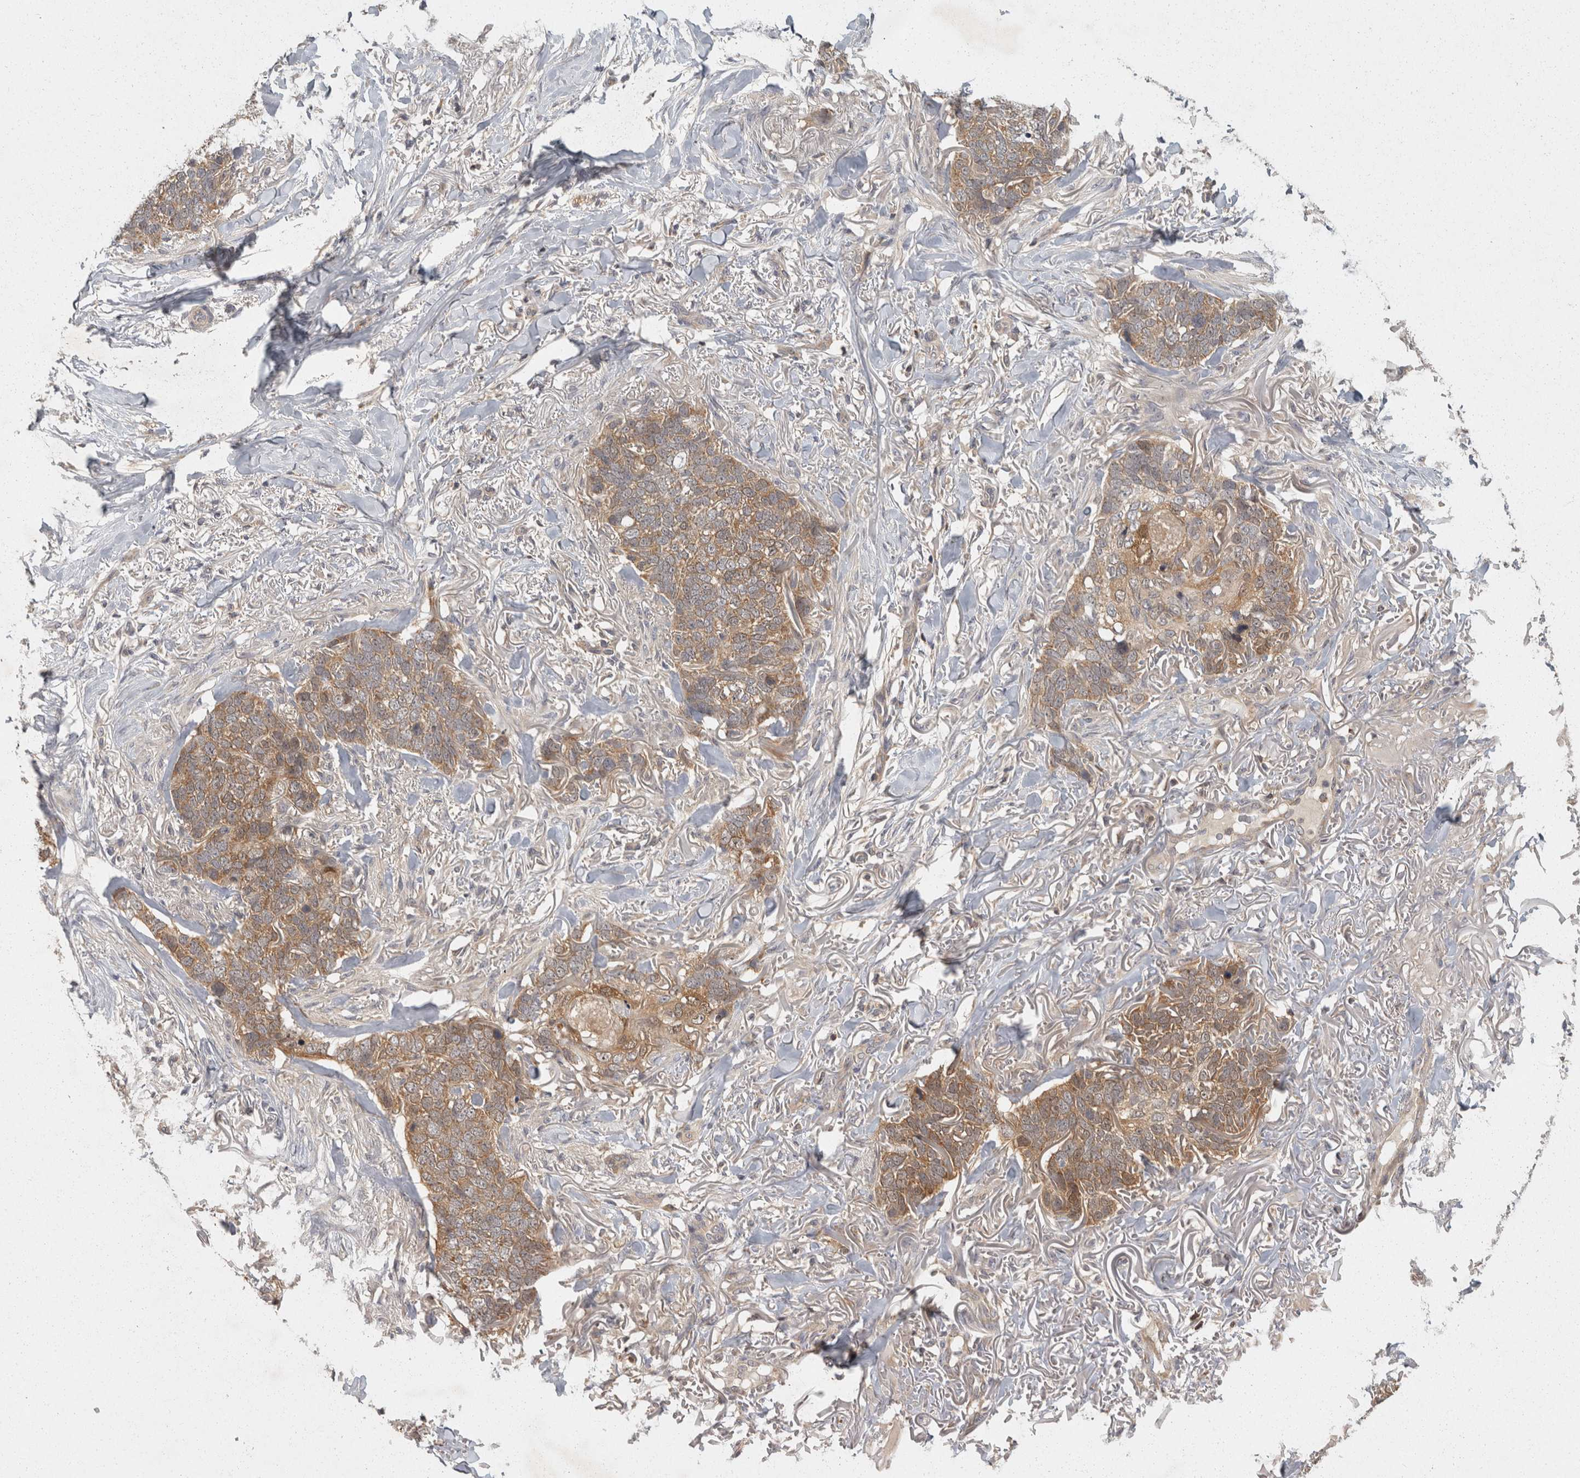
{"staining": {"intensity": "moderate", "quantity": ">75%", "location": "cytoplasmic/membranous"}, "tissue": "skin cancer", "cell_type": "Tumor cells", "image_type": "cancer", "snomed": [{"axis": "morphology", "description": "Normal tissue, NOS"}, {"axis": "morphology", "description": "Basal cell carcinoma"}, {"axis": "topography", "description": "Skin"}], "caption": "This is a photomicrograph of immunohistochemistry staining of skin cancer, which shows moderate expression in the cytoplasmic/membranous of tumor cells.", "gene": "ACAT2", "patient": {"sex": "male", "age": 77}}